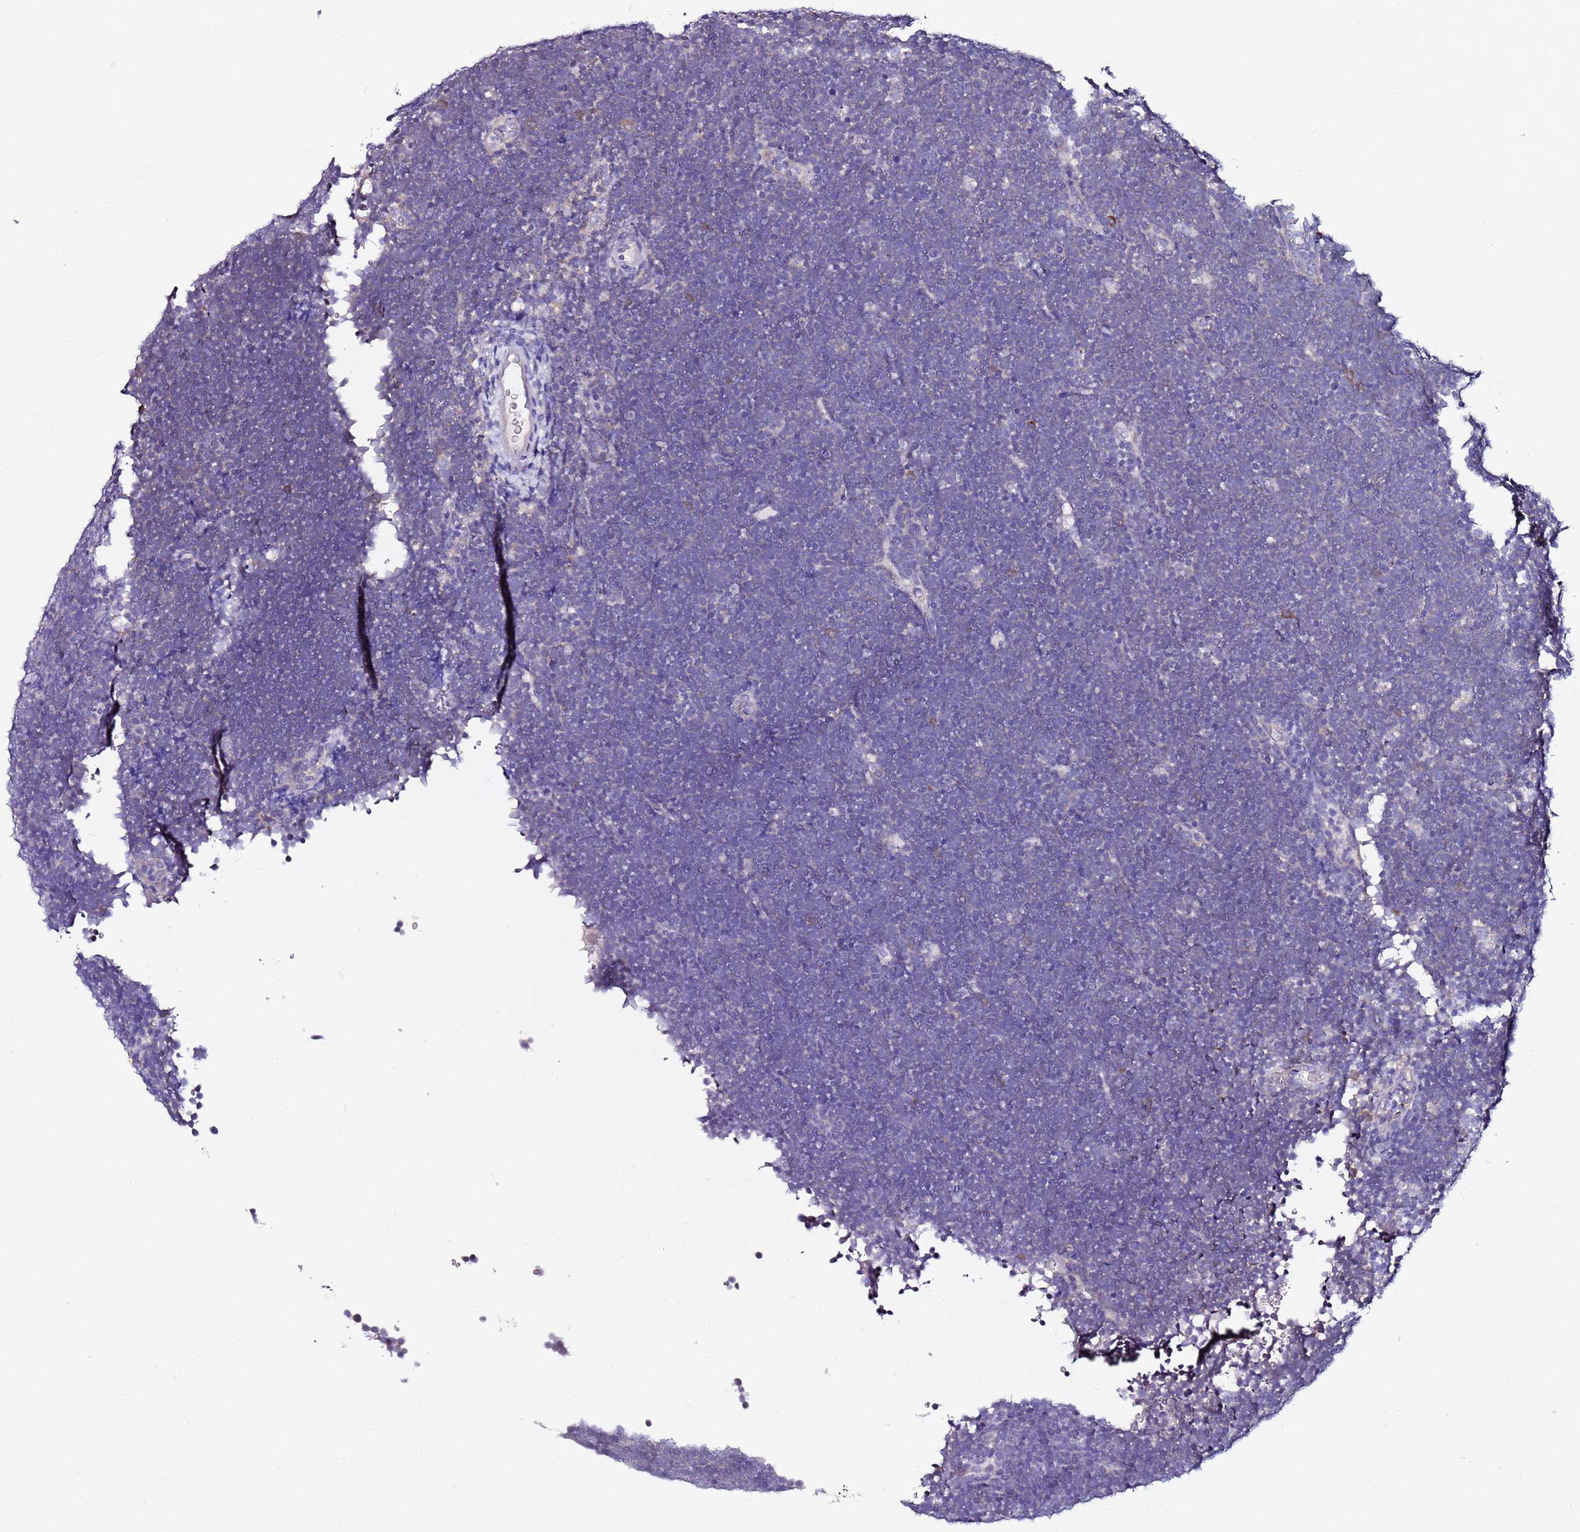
{"staining": {"intensity": "negative", "quantity": "none", "location": "none"}, "tissue": "lymphoma", "cell_type": "Tumor cells", "image_type": "cancer", "snomed": [{"axis": "morphology", "description": "Malignant lymphoma, non-Hodgkin's type, High grade"}, {"axis": "topography", "description": "Lymph node"}], "caption": "Tumor cells show no significant protein staining in high-grade malignant lymphoma, non-Hodgkin's type.", "gene": "SRRM5", "patient": {"sex": "male", "age": 13}}